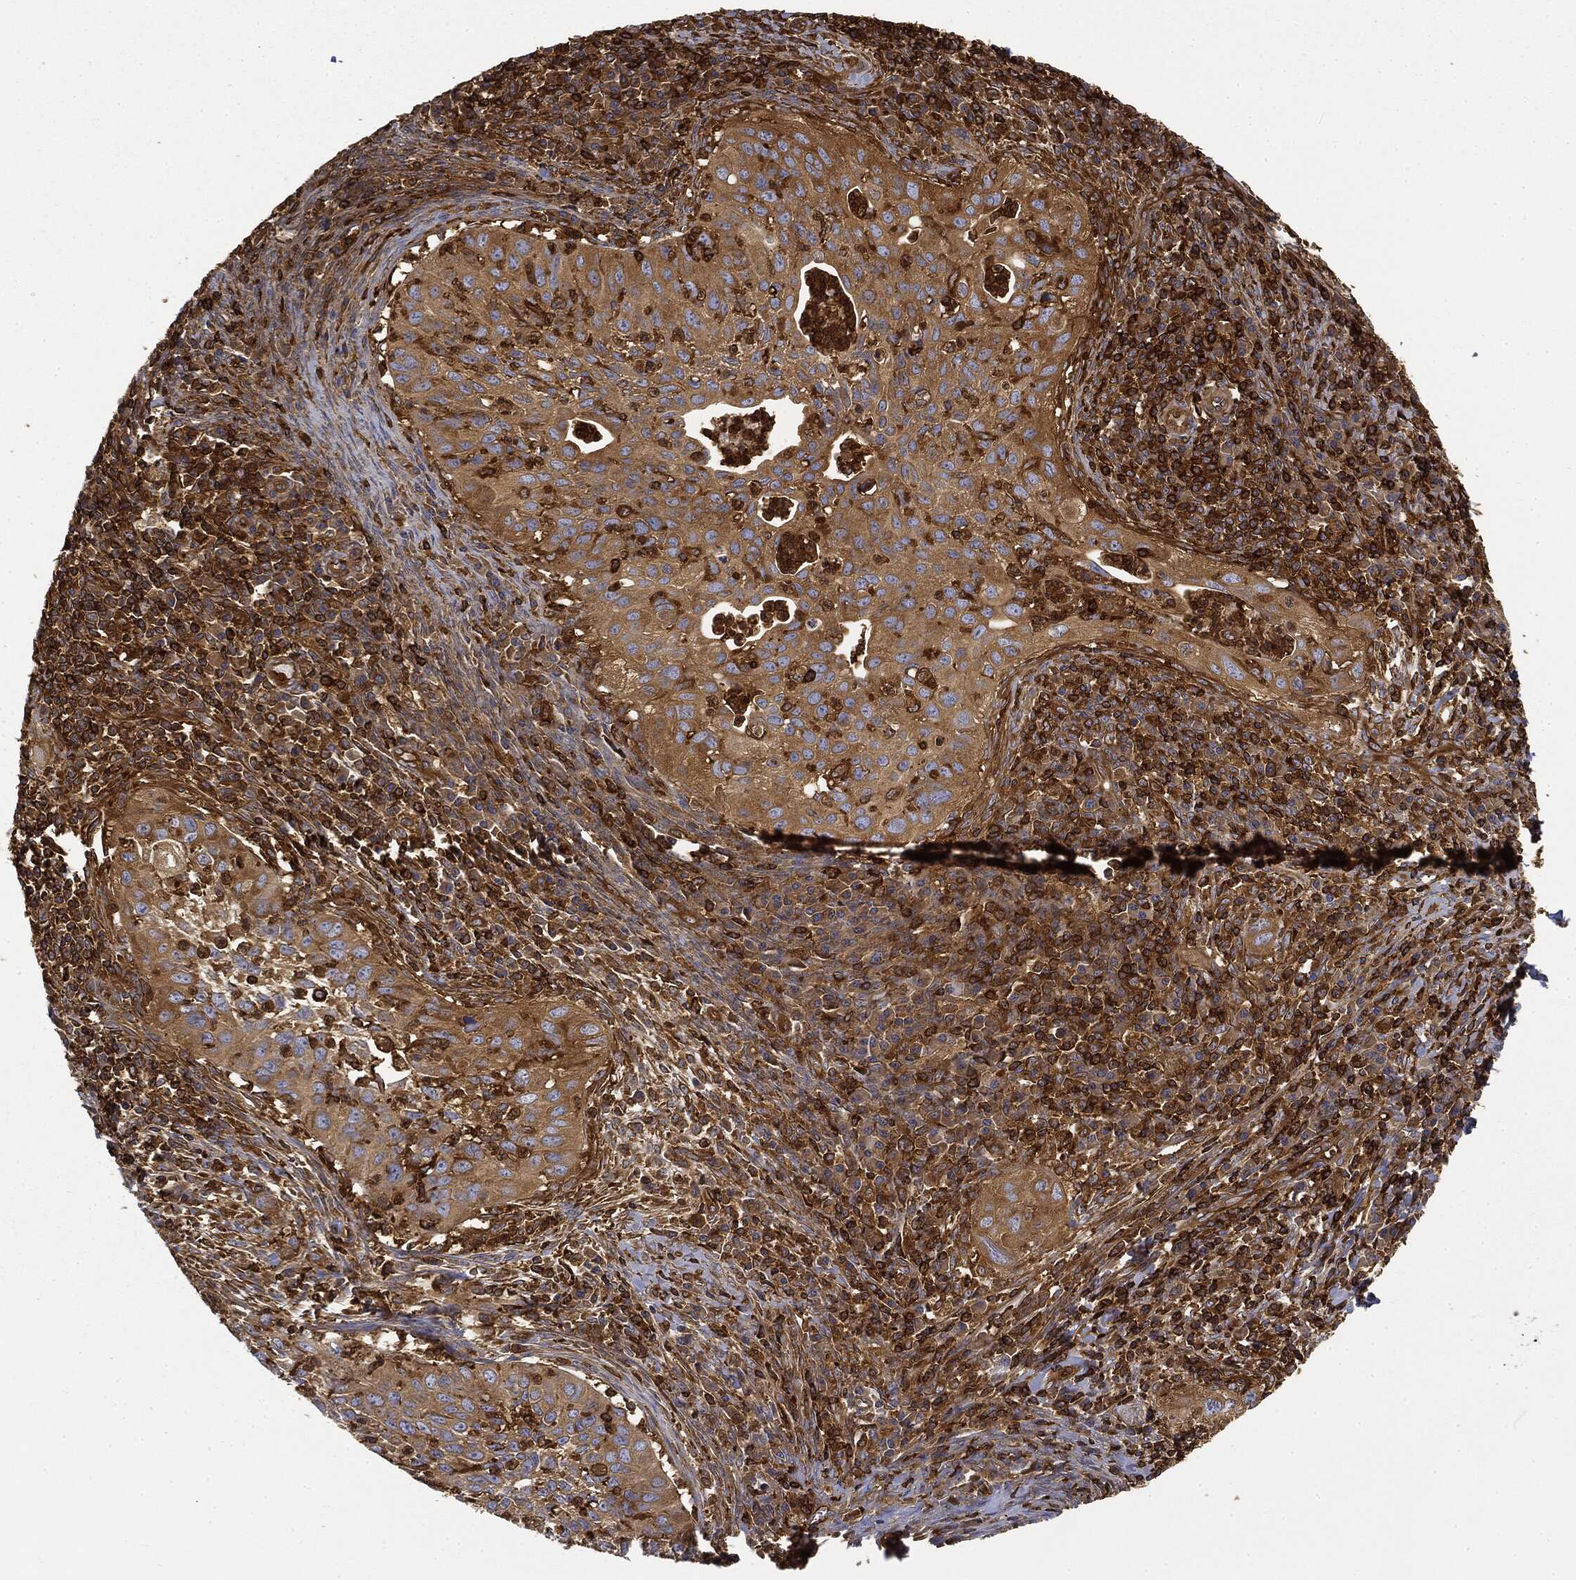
{"staining": {"intensity": "moderate", "quantity": ">75%", "location": "cytoplasmic/membranous"}, "tissue": "cervical cancer", "cell_type": "Tumor cells", "image_type": "cancer", "snomed": [{"axis": "morphology", "description": "Squamous cell carcinoma, NOS"}, {"axis": "topography", "description": "Cervix"}], "caption": "DAB (3,3'-diaminobenzidine) immunohistochemical staining of human cervical cancer exhibits moderate cytoplasmic/membranous protein positivity in approximately >75% of tumor cells.", "gene": "WDR1", "patient": {"sex": "female", "age": 26}}